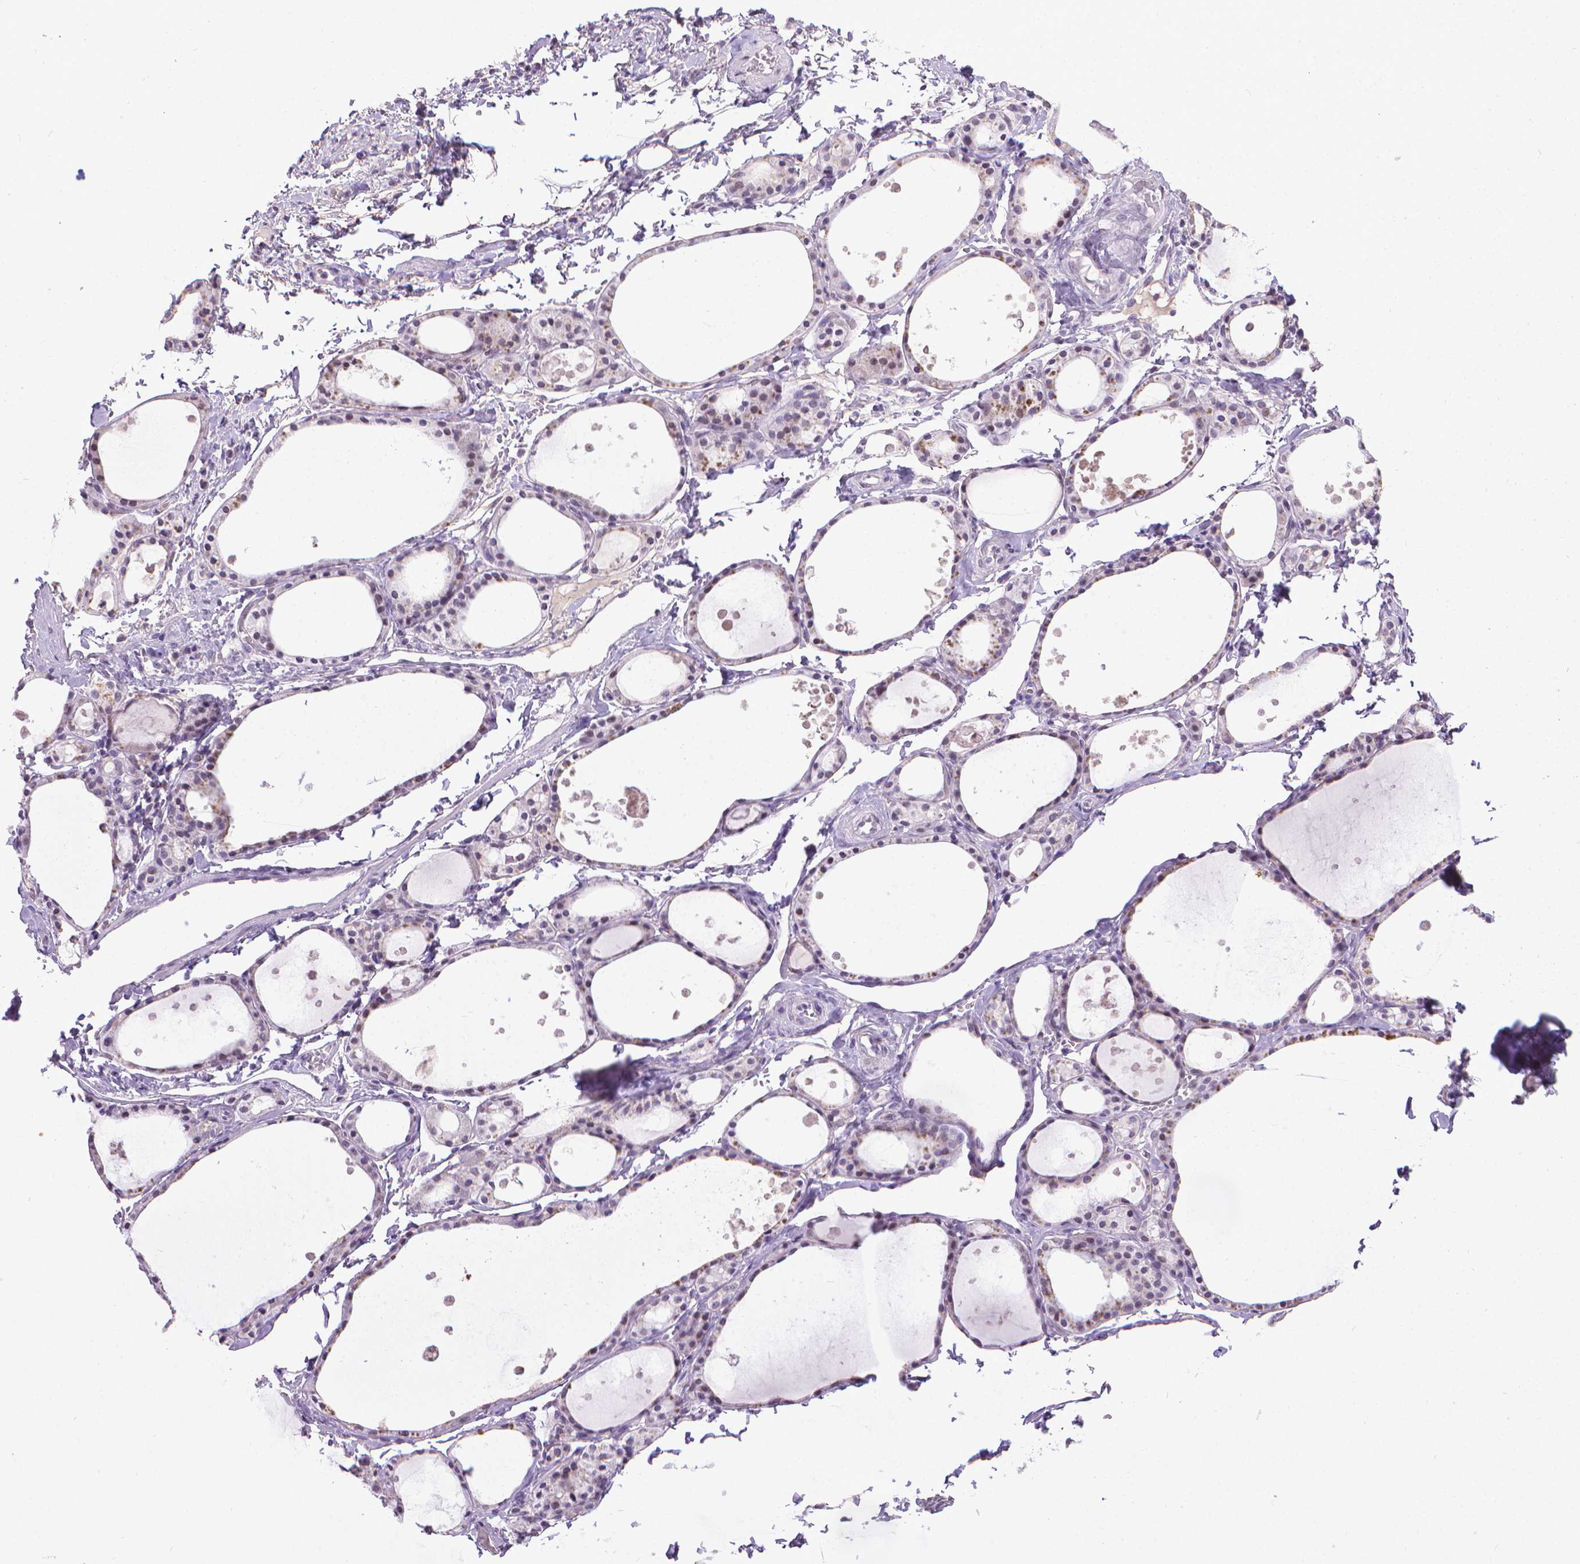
{"staining": {"intensity": "weak", "quantity": "<25%", "location": "cytoplasmic/membranous"}, "tissue": "thyroid gland", "cell_type": "Glandular cells", "image_type": "normal", "snomed": [{"axis": "morphology", "description": "Normal tissue, NOS"}, {"axis": "topography", "description": "Thyroid gland"}], "caption": "Immunohistochemistry (IHC) image of unremarkable human thyroid gland stained for a protein (brown), which displays no staining in glandular cells. The staining is performed using DAB (3,3'-diaminobenzidine) brown chromogen with nuclei counter-stained in using hematoxylin.", "gene": "KMO", "patient": {"sex": "male", "age": 68}}